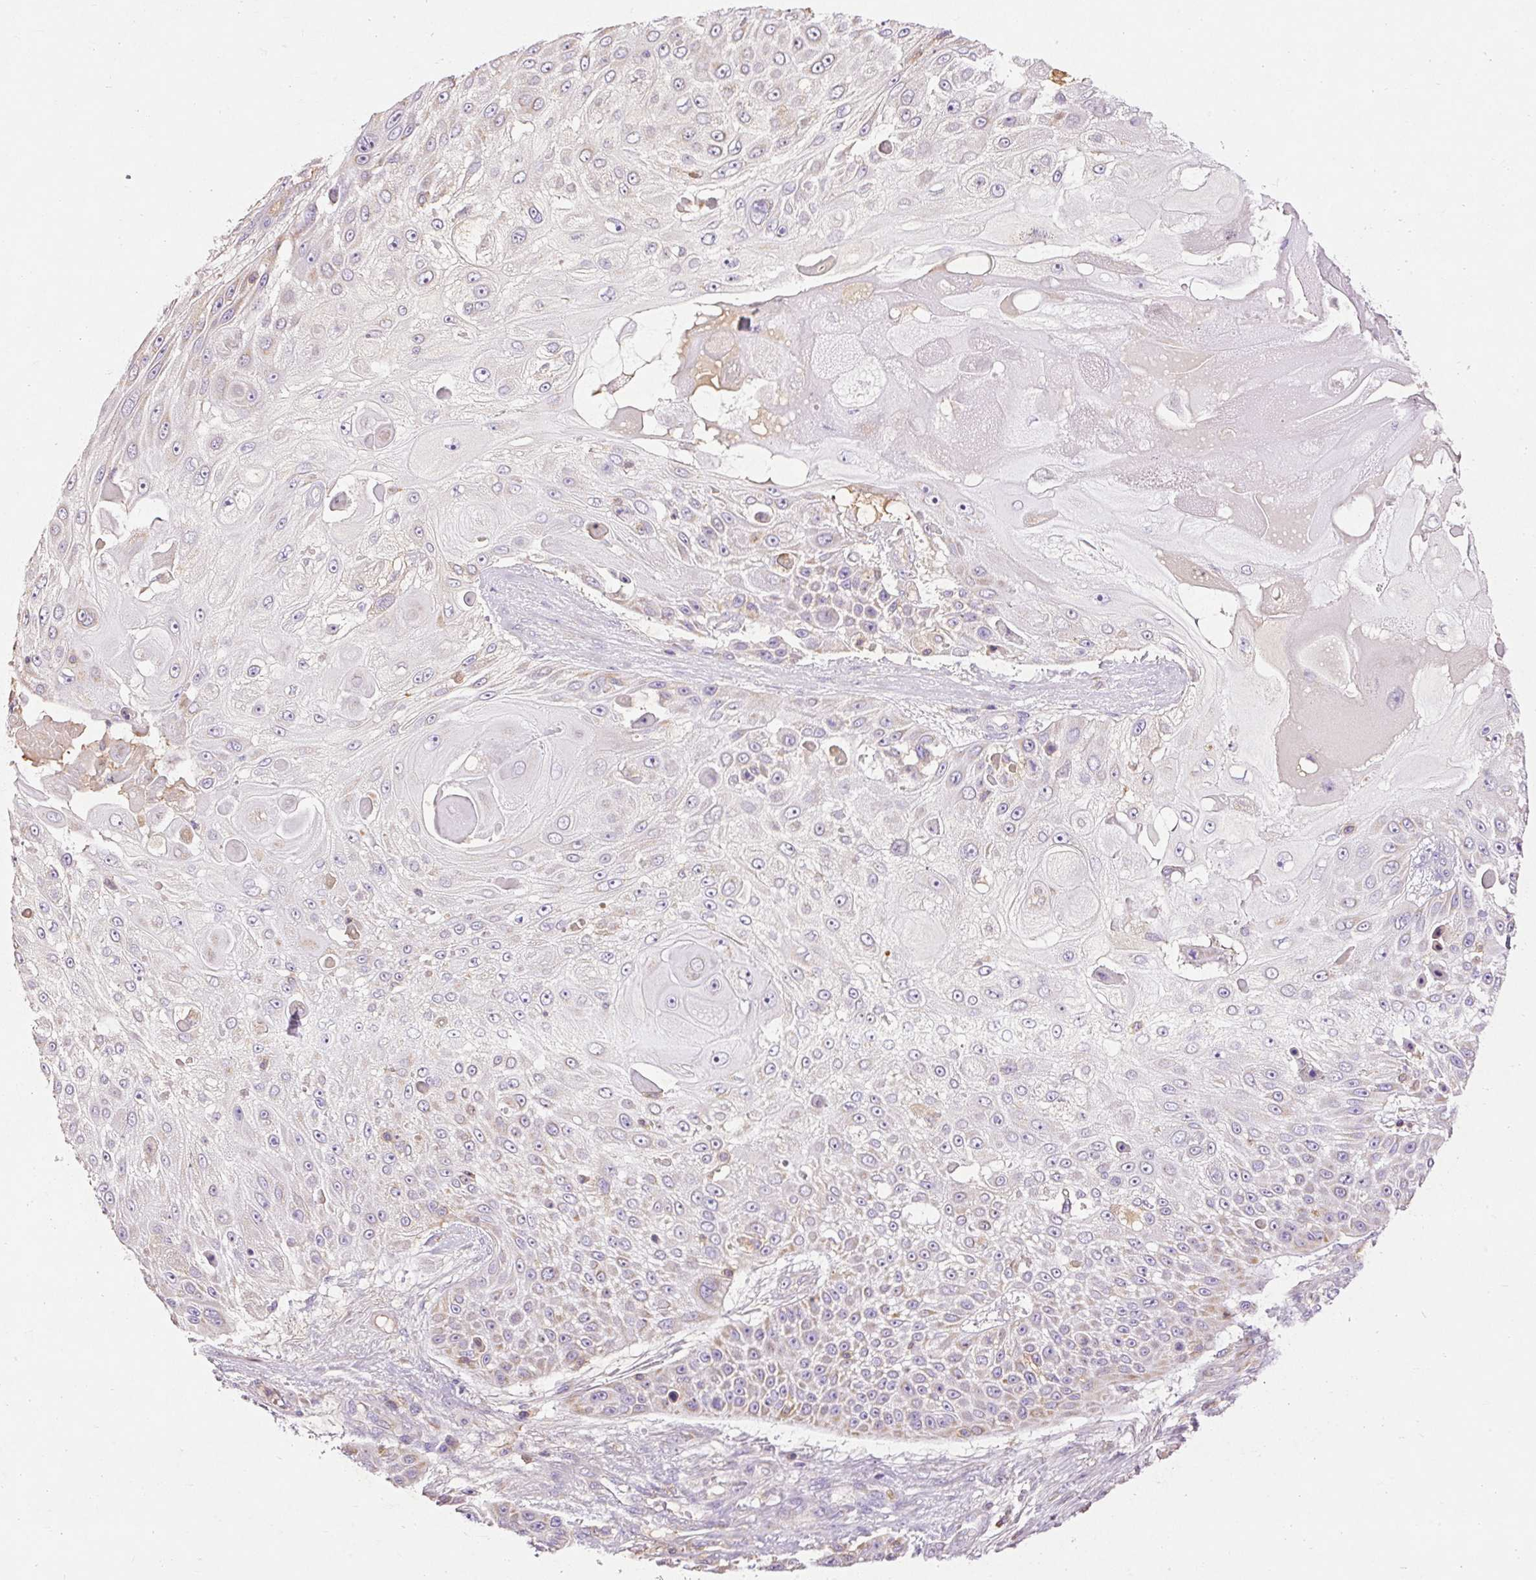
{"staining": {"intensity": "weak", "quantity": "<25%", "location": "cytoplasmic/membranous"}, "tissue": "skin cancer", "cell_type": "Tumor cells", "image_type": "cancer", "snomed": [{"axis": "morphology", "description": "Squamous cell carcinoma, NOS"}, {"axis": "topography", "description": "Skin"}], "caption": "The immunohistochemistry histopathology image has no significant staining in tumor cells of squamous cell carcinoma (skin) tissue.", "gene": "IMMT", "patient": {"sex": "female", "age": 86}}